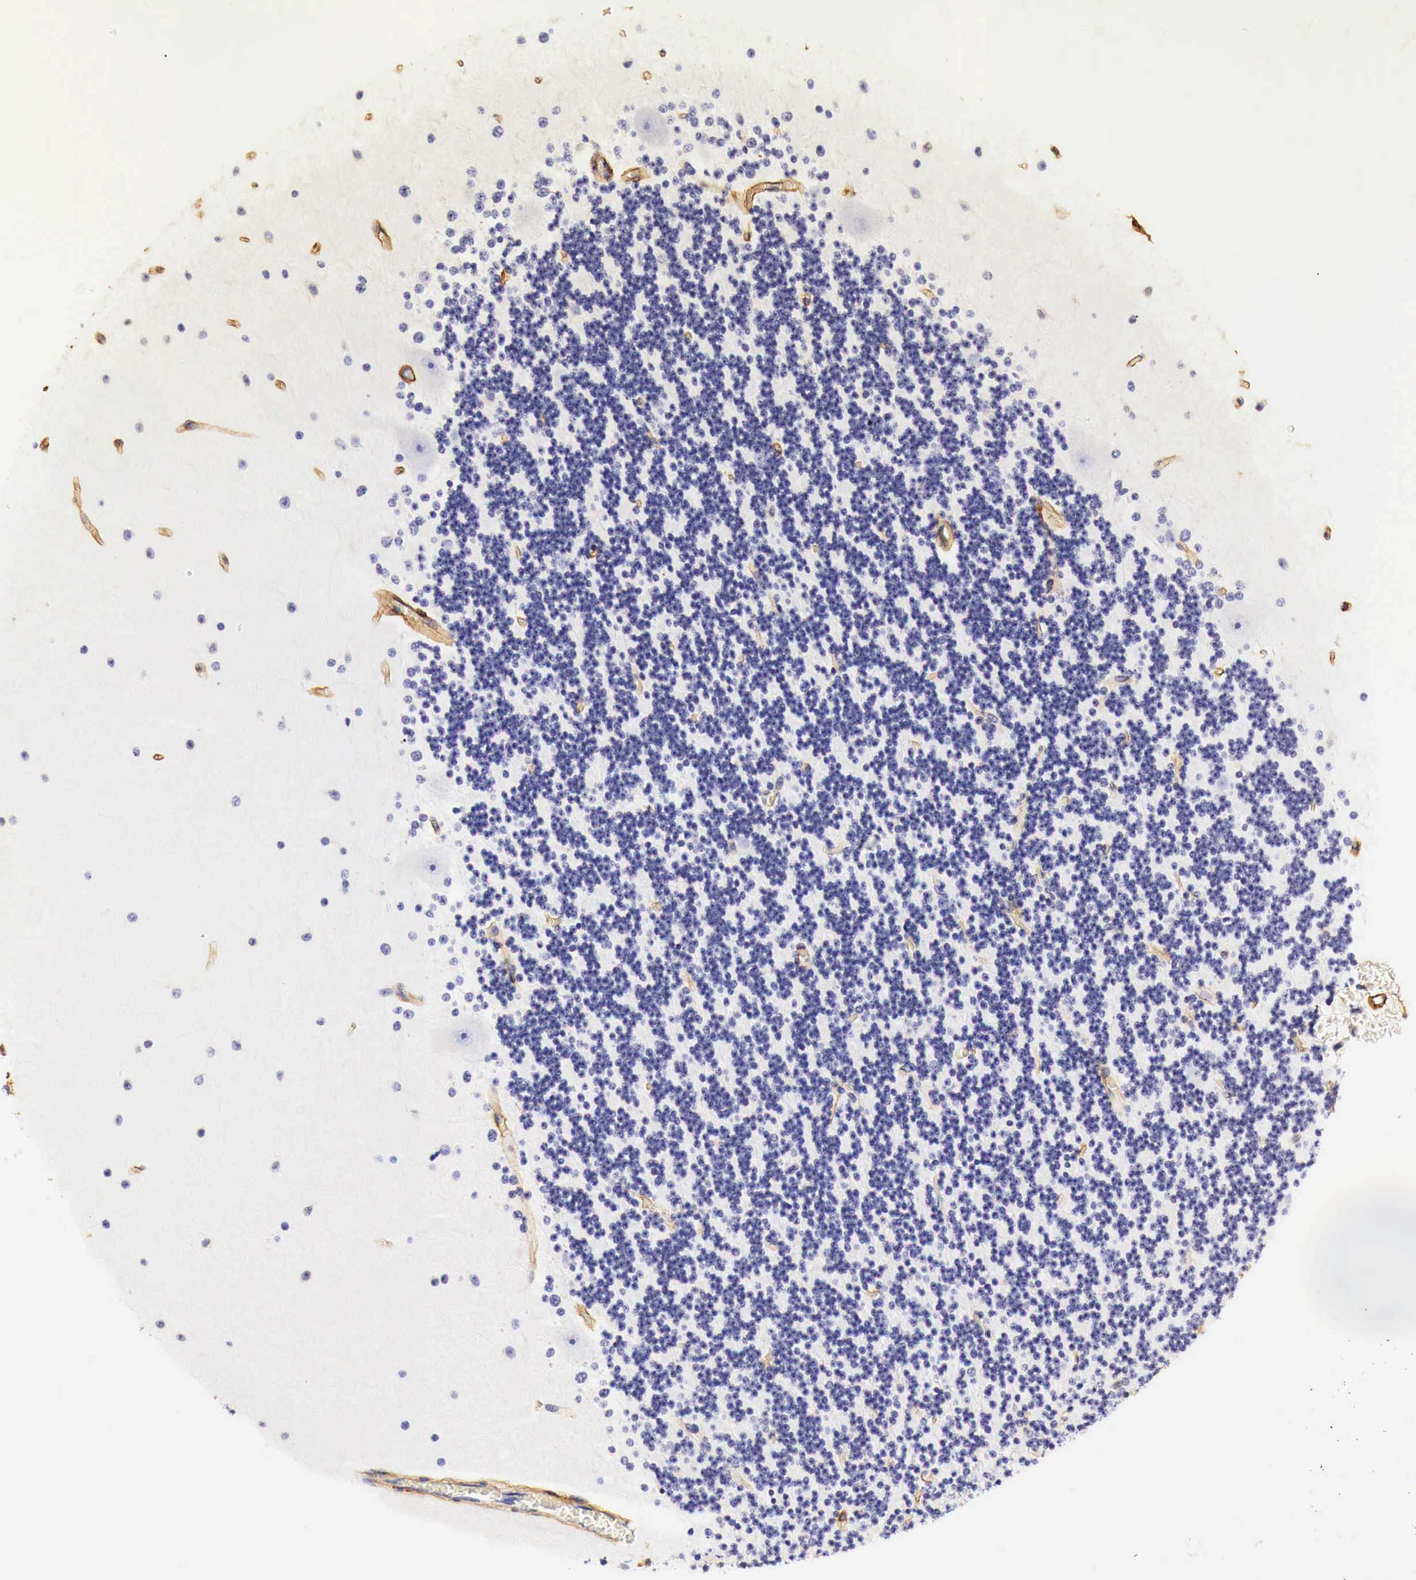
{"staining": {"intensity": "negative", "quantity": "none", "location": "none"}, "tissue": "cerebellum", "cell_type": "Cells in granular layer", "image_type": "normal", "snomed": [{"axis": "morphology", "description": "Normal tissue, NOS"}, {"axis": "topography", "description": "Cerebellum"}], "caption": "Human cerebellum stained for a protein using immunohistochemistry reveals no staining in cells in granular layer.", "gene": "LAMB2", "patient": {"sex": "female", "age": 19}}